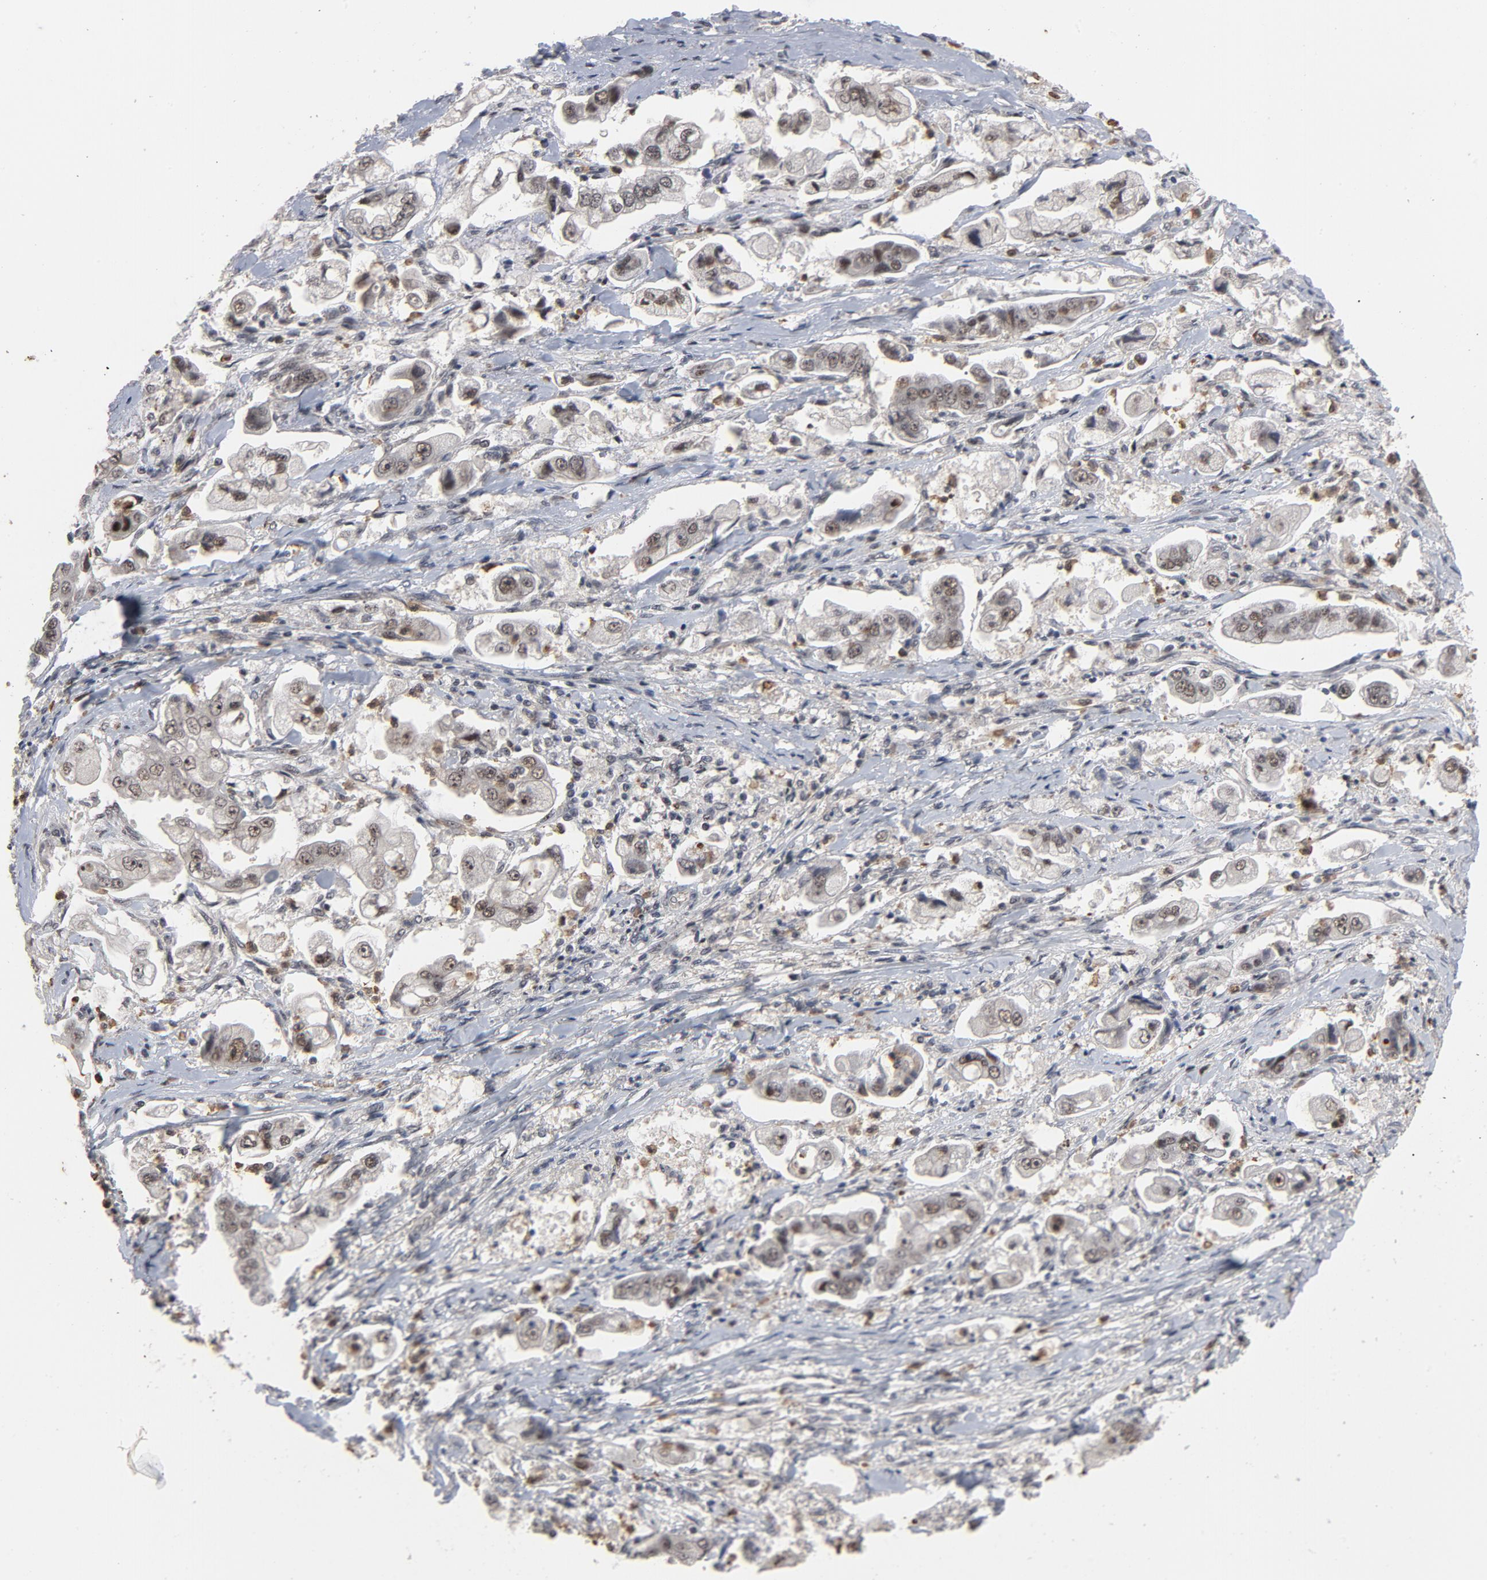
{"staining": {"intensity": "weak", "quantity": "<25%", "location": "nuclear"}, "tissue": "stomach cancer", "cell_type": "Tumor cells", "image_type": "cancer", "snomed": [{"axis": "morphology", "description": "Adenocarcinoma, NOS"}, {"axis": "topography", "description": "Stomach"}], "caption": "Tumor cells show no significant positivity in adenocarcinoma (stomach).", "gene": "RTL5", "patient": {"sex": "male", "age": 62}}